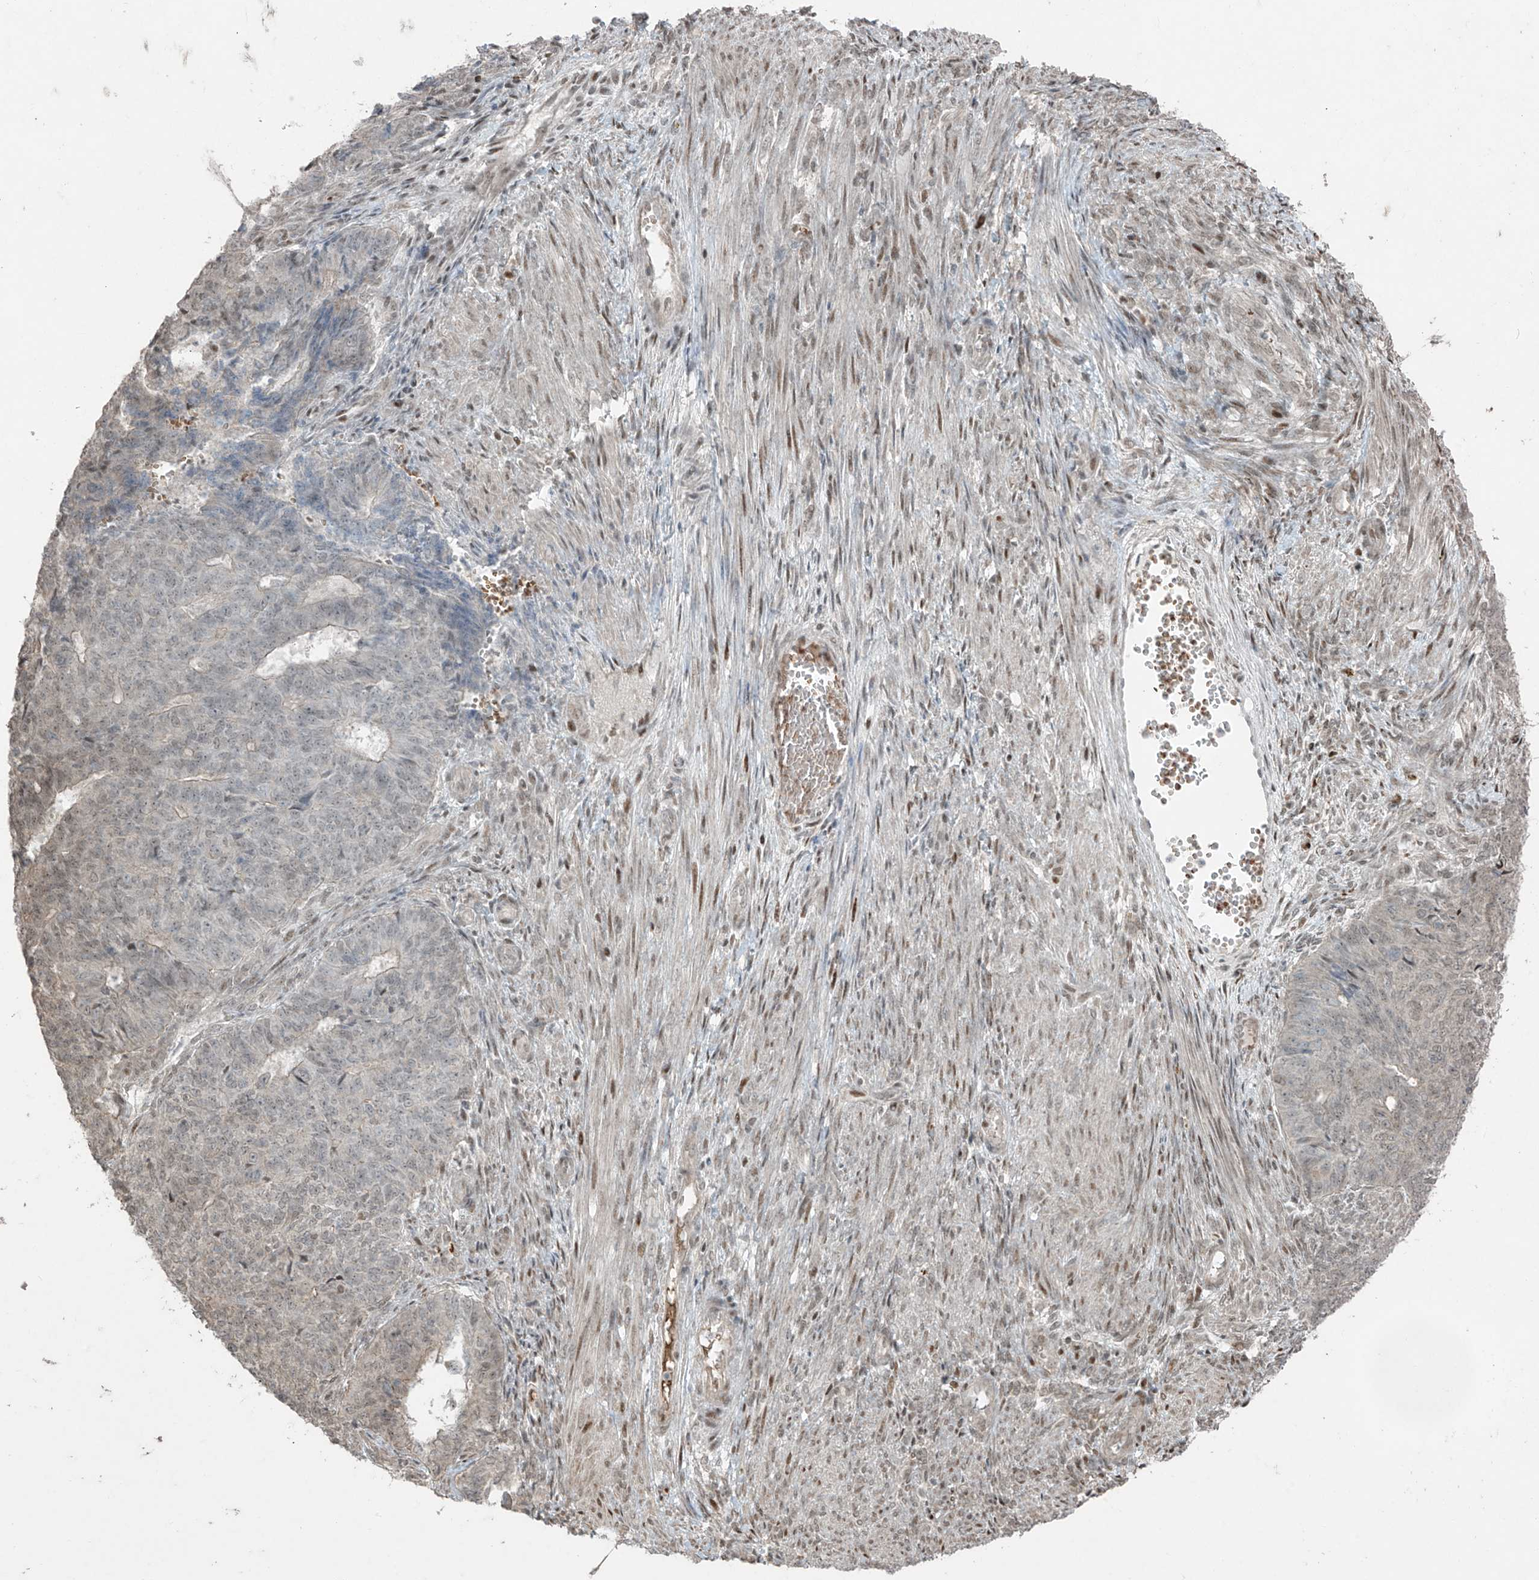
{"staining": {"intensity": "weak", "quantity": "<25%", "location": "nuclear"}, "tissue": "endometrial cancer", "cell_type": "Tumor cells", "image_type": "cancer", "snomed": [{"axis": "morphology", "description": "Adenocarcinoma, NOS"}, {"axis": "topography", "description": "Endometrium"}], "caption": "The histopathology image demonstrates no staining of tumor cells in endometrial adenocarcinoma.", "gene": "TTC22", "patient": {"sex": "female", "age": 32}}